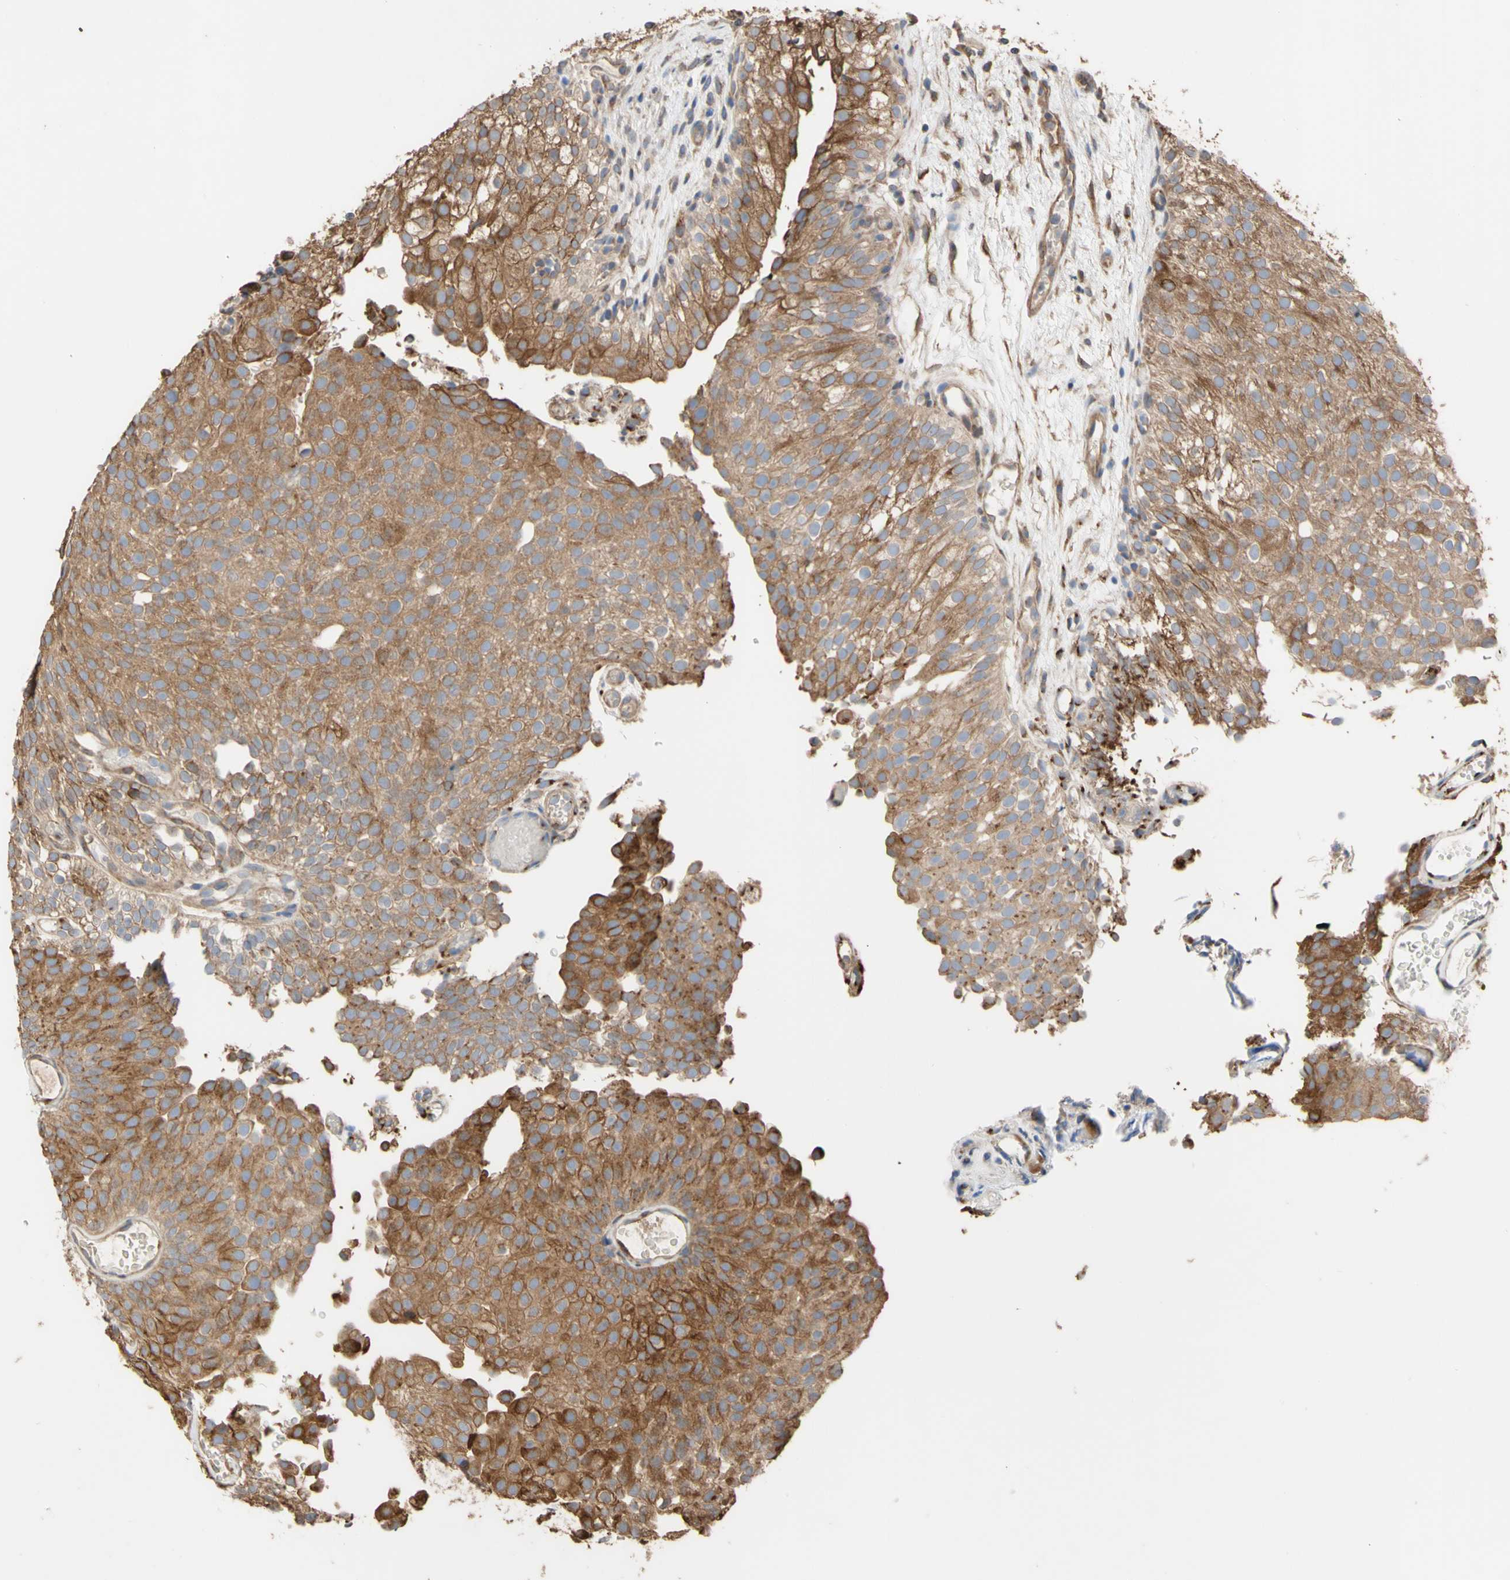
{"staining": {"intensity": "strong", "quantity": "25%-75%", "location": "cytoplasmic/membranous"}, "tissue": "urothelial cancer", "cell_type": "Tumor cells", "image_type": "cancer", "snomed": [{"axis": "morphology", "description": "Urothelial carcinoma, Low grade"}, {"axis": "topography", "description": "Urinary bladder"}], "caption": "Immunohistochemical staining of human urothelial cancer exhibits high levels of strong cytoplasmic/membranous positivity in approximately 25%-75% of tumor cells. Using DAB (3,3'-diaminobenzidine) (brown) and hematoxylin (blue) stains, captured at high magnification using brightfield microscopy.", "gene": "NECTIN3", "patient": {"sex": "male", "age": 78}}